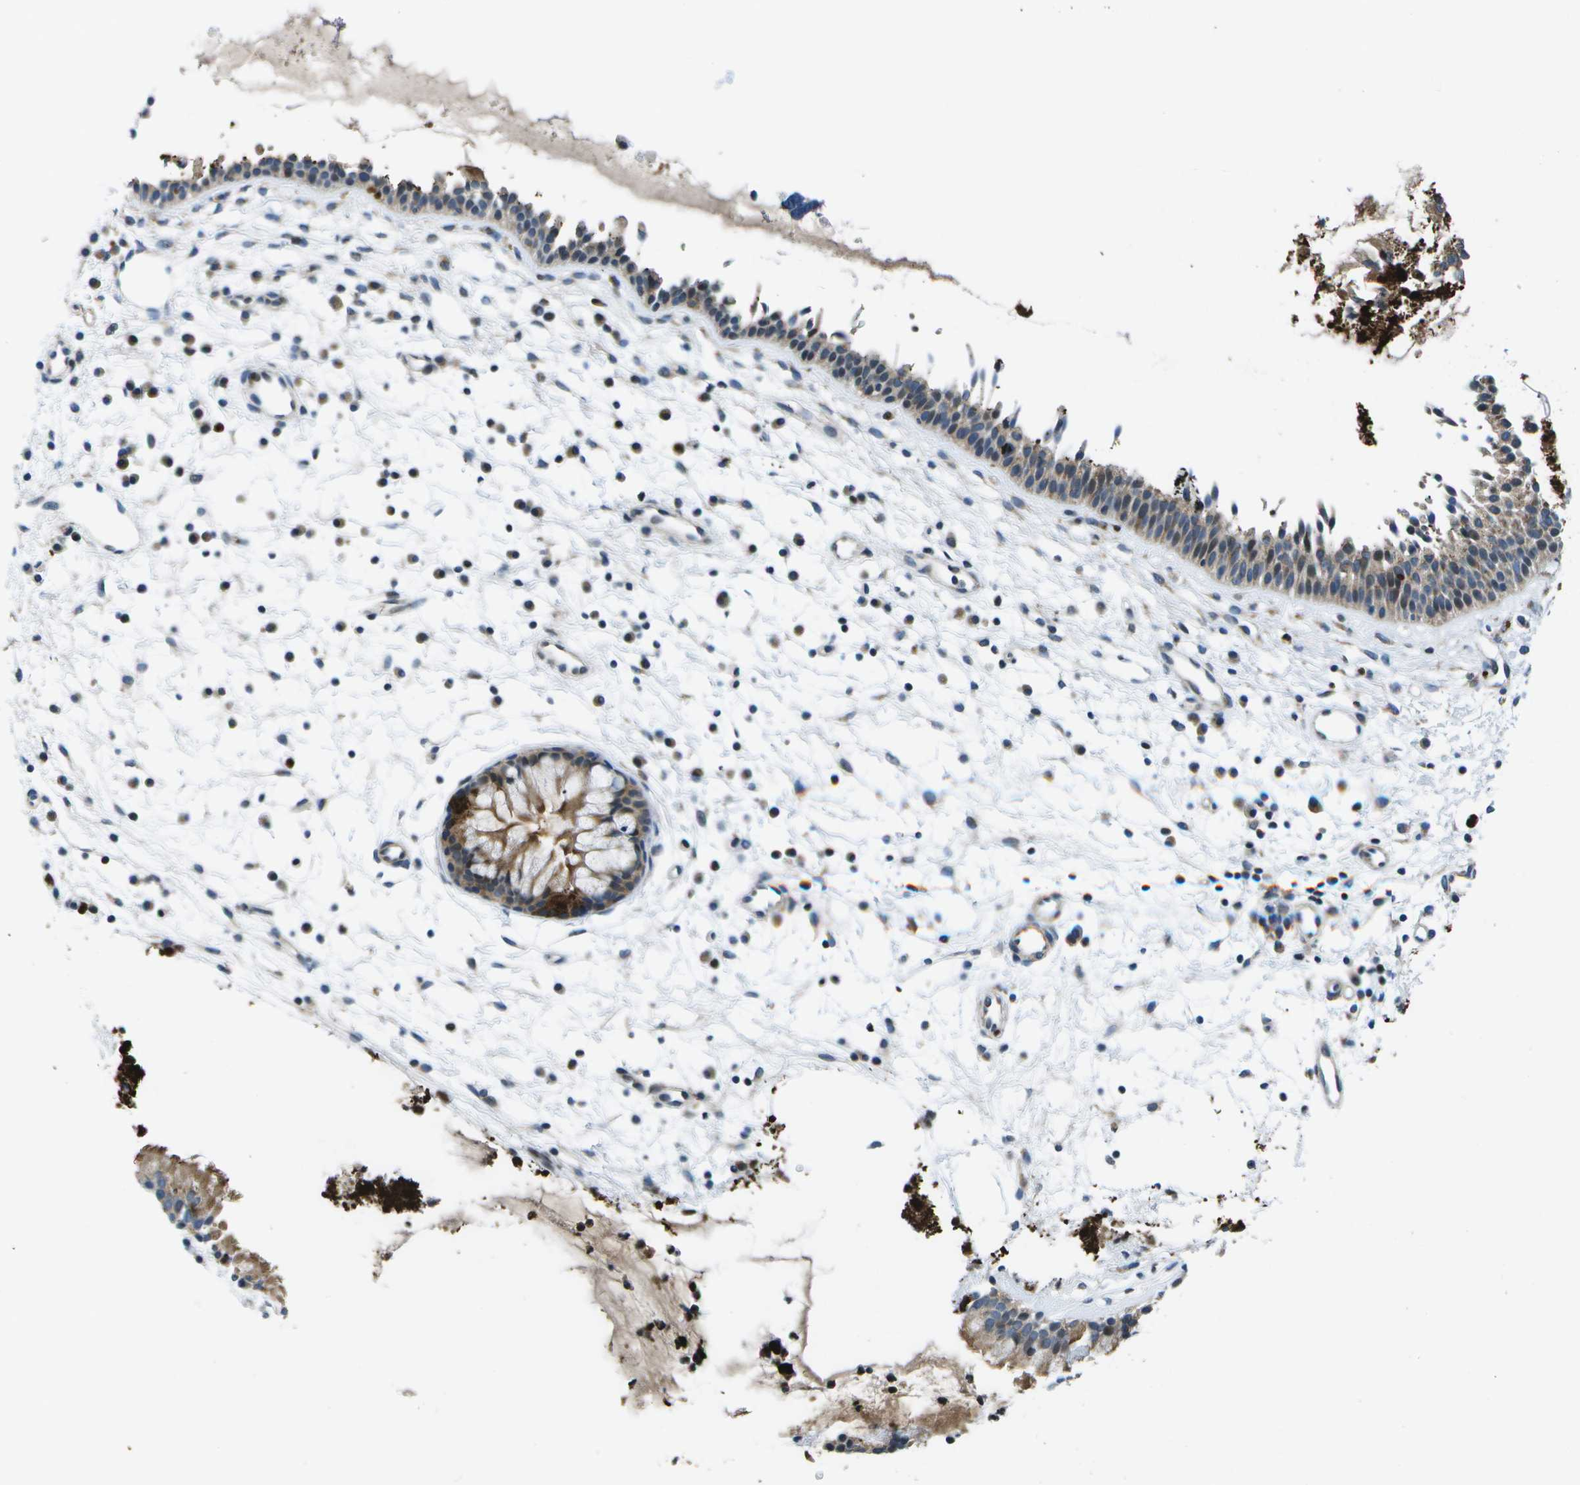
{"staining": {"intensity": "moderate", "quantity": ">75%", "location": "cytoplasmic/membranous"}, "tissue": "nasopharynx", "cell_type": "Respiratory epithelial cells", "image_type": "normal", "snomed": [{"axis": "morphology", "description": "Normal tissue, NOS"}, {"axis": "topography", "description": "Nasopharynx"}], "caption": "IHC histopathology image of unremarkable human nasopharynx stained for a protein (brown), which demonstrates medium levels of moderate cytoplasmic/membranous expression in about >75% of respiratory epithelial cells.", "gene": "GALNT15", "patient": {"sex": "male", "age": 21}}